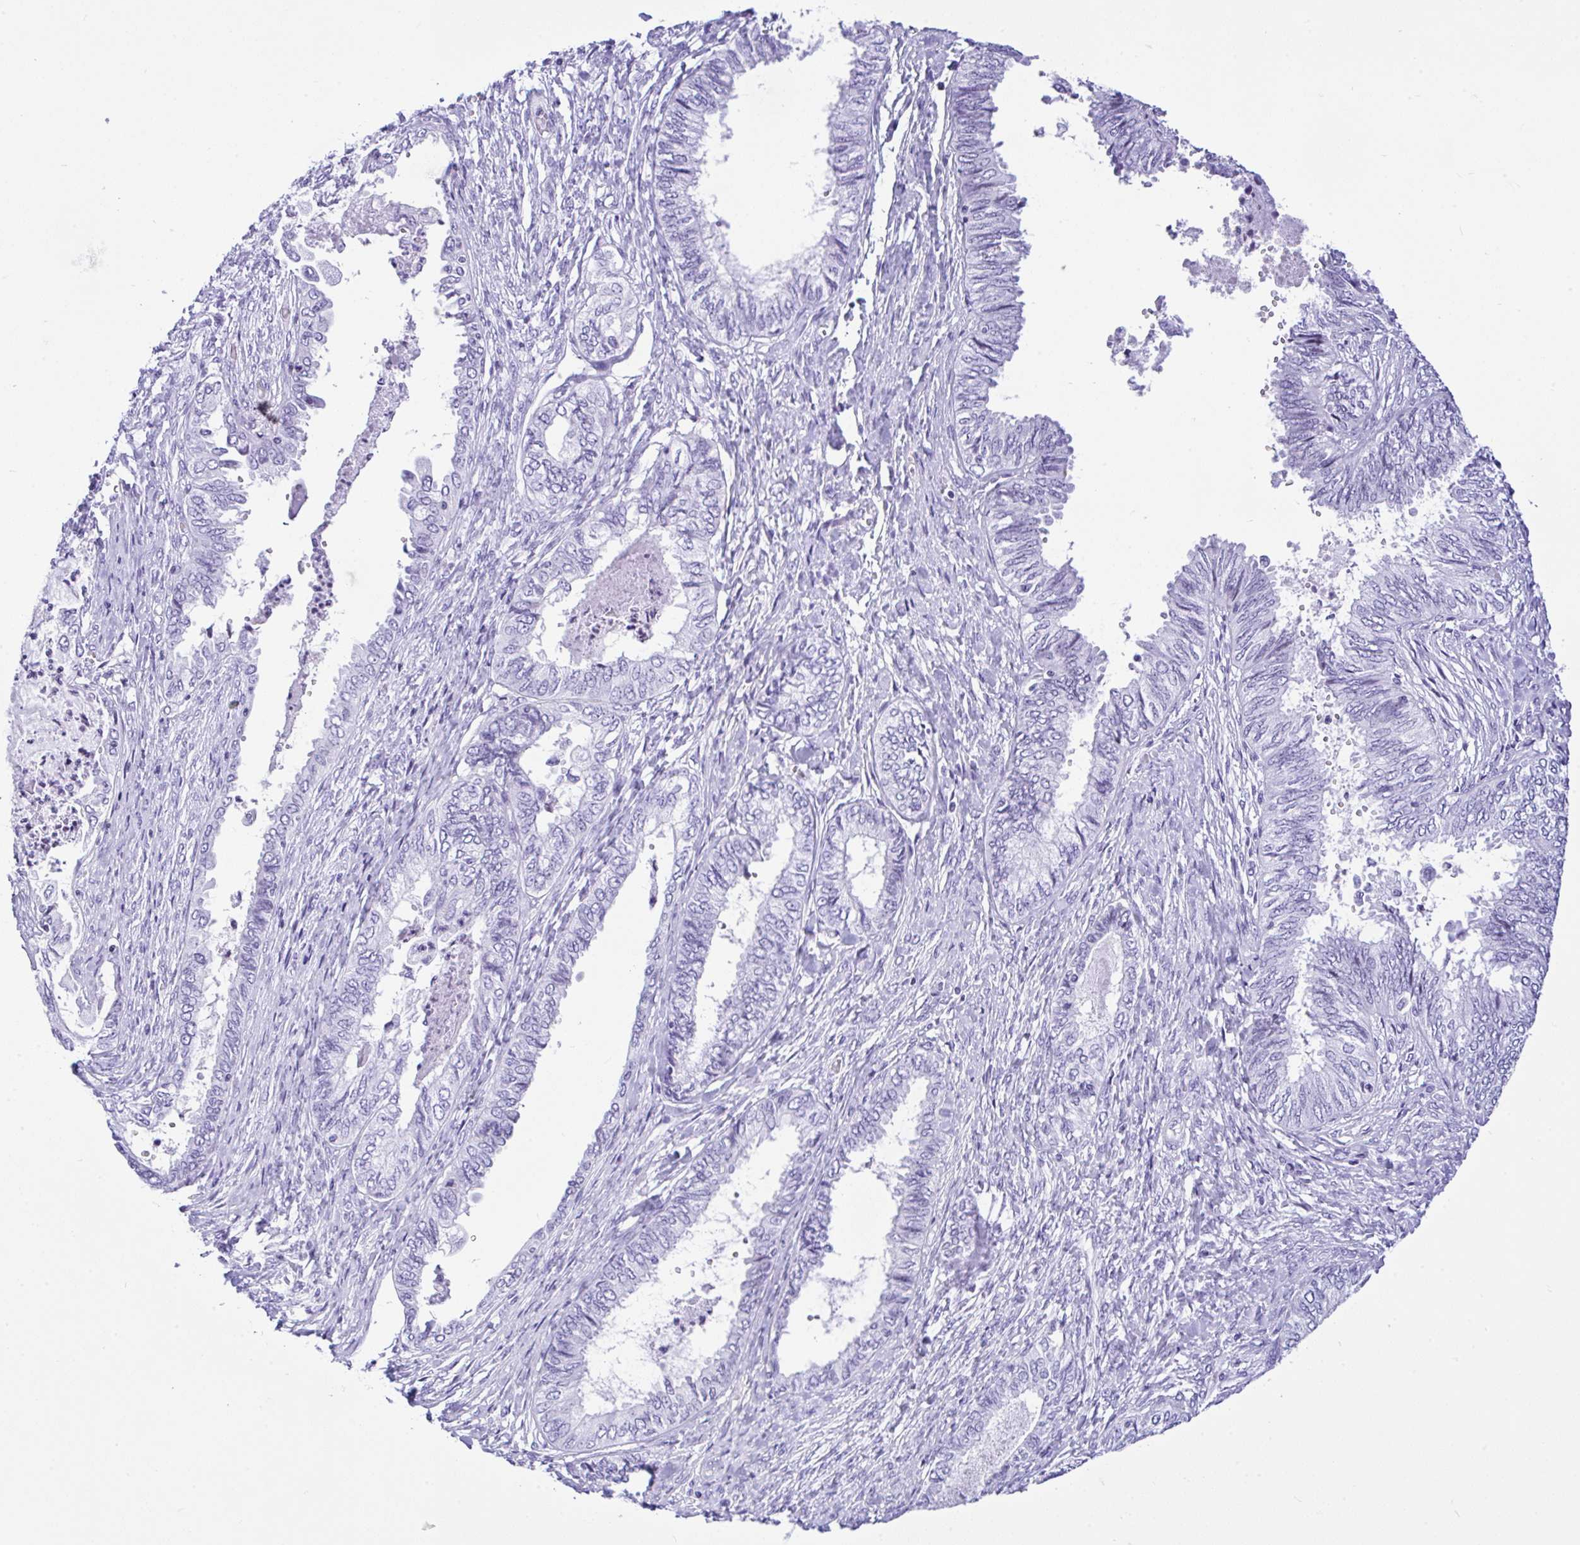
{"staining": {"intensity": "negative", "quantity": "none", "location": "none"}, "tissue": "ovarian cancer", "cell_type": "Tumor cells", "image_type": "cancer", "snomed": [{"axis": "morphology", "description": "Carcinoma, endometroid"}, {"axis": "topography", "description": "Ovary"}], "caption": "Immunohistochemical staining of ovarian cancer (endometroid carcinoma) reveals no significant positivity in tumor cells.", "gene": "KRT27", "patient": {"sex": "female", "age": 70}}